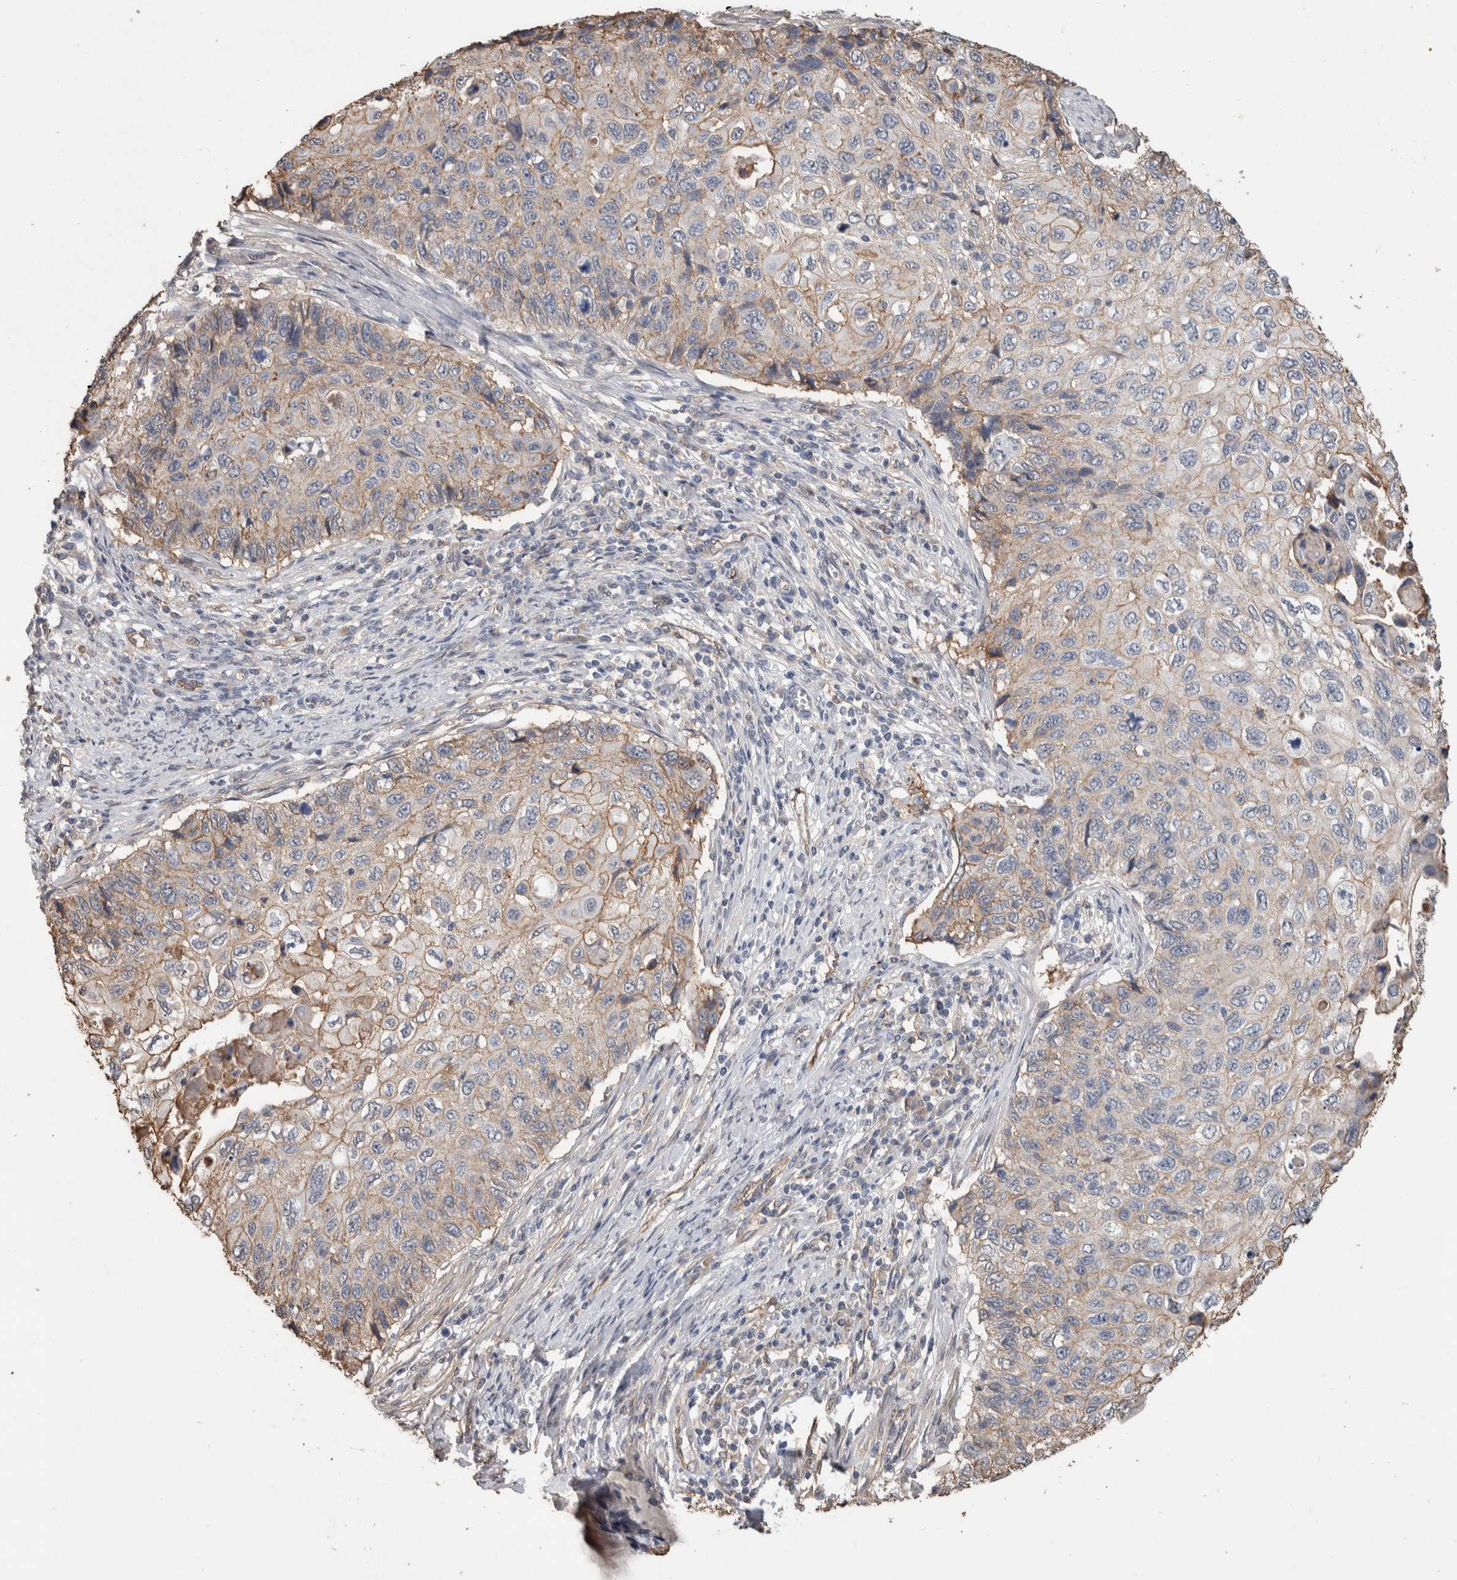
{"staining": {"intensity": "weak", "quantity": "25%-75%", "location": "cytoplasmic/membranous"}, "tissue": "cervical cancer", "cell_type": "Tumor cells", "image_type": "cancer", "snomed": [{"axis": "morphology", "description": "Squamous cell carcinoma, NOS"}, {"axis": "topography", "description": "Cervix"}], "caption": "The immunohistochemical stain highlights weak cytoplasmic/membranous positivity in tumor cells of cervical cancer tissue. The protein of interest is stained brown, and the nuclei are stained in blue (DAB IHC with brightfield microscopy, high magnification).", "gene": "S100A10", "patient": {"sex": "female", "age": 70}}